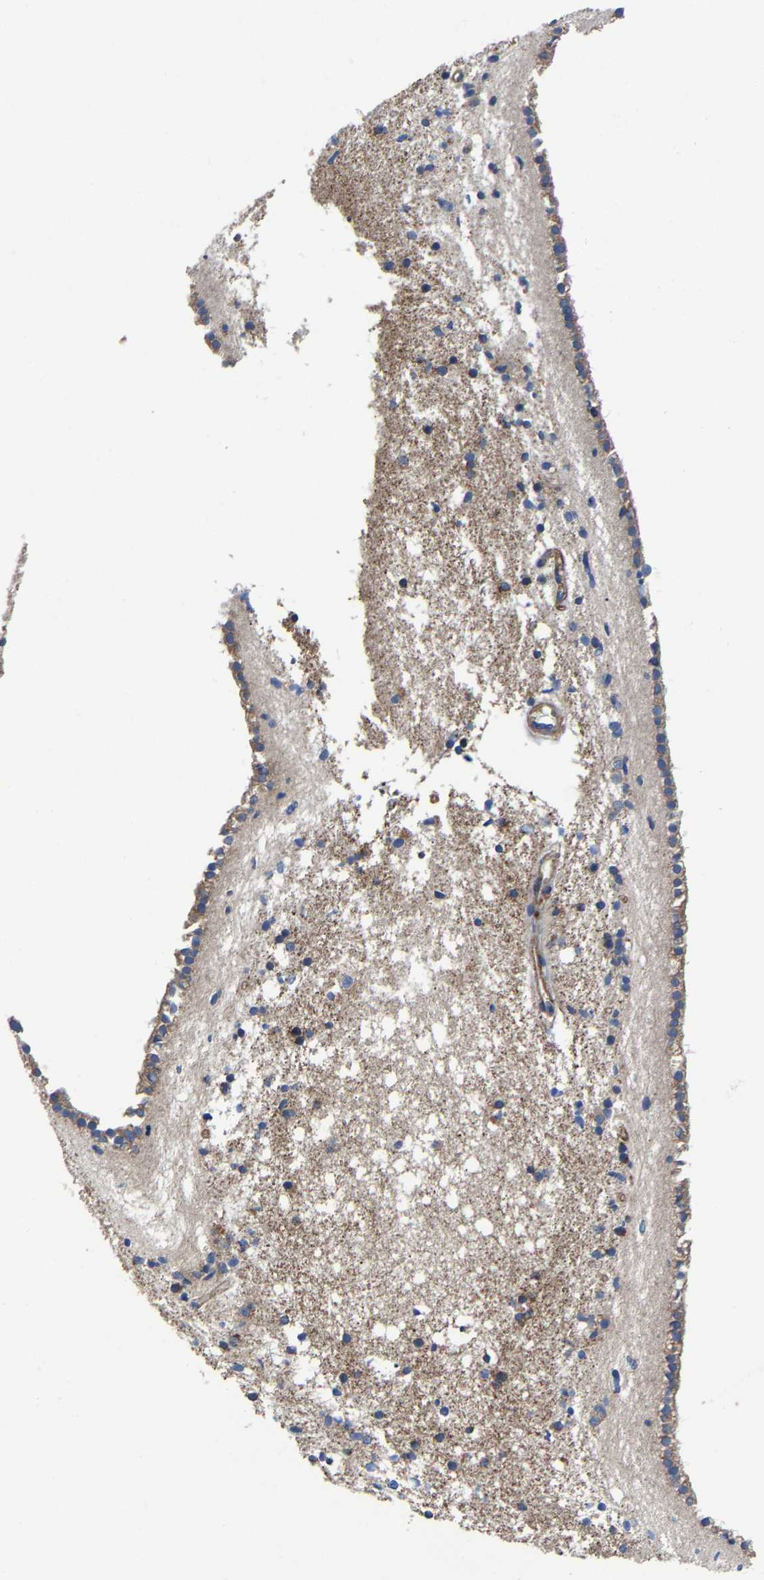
{"staining": {"intensity": "weak", "quantity": "<25%", "location": "cytoplasmic/membranous"}, "tissue": "caudate", "cell_type": "Glial cells", "image_type": "normal", "snomed": [{"axis": "morphology", "description": "Normal tissue, NOS"}, {"axis": "topography", "description": "Lateral ventricle wall"}], "caption": "Glial cells are negative for protein expression in unremarkable human caudate. (DAB (3,3'-diaminobenzidine) immunohistochemistry, high magnification).", "gene": "SLC12A2", "patient": {"sex": "male", "age": 45}}